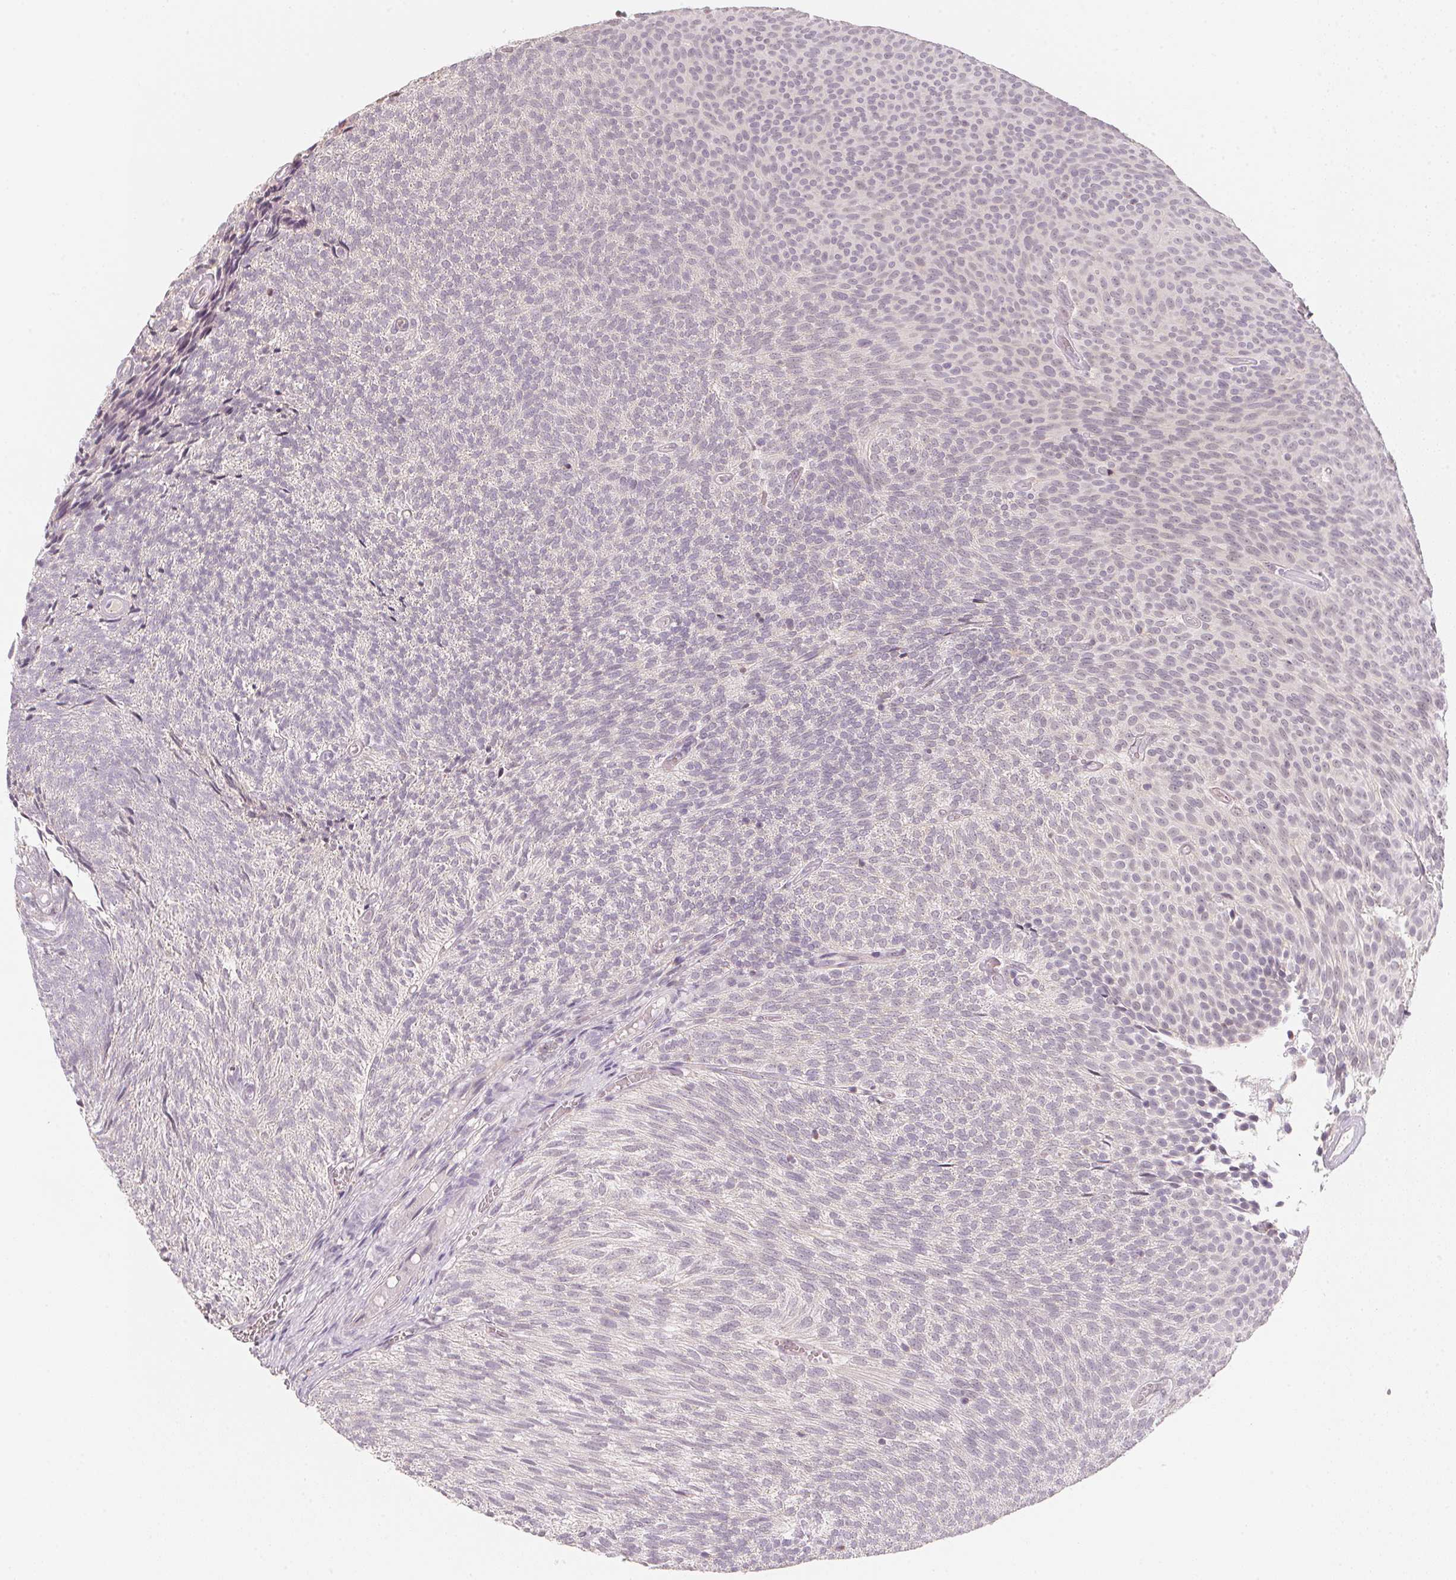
{"staining": {"intensity": "negative", "quantity": "none", "location": "none"}, "tissue": "urothelial cancer", "cell_type": "Tumor cells", "image_type": "cancer", "snomed": [{"axis": "morphology", "description": "Urothelial carcinoma, Low grade"}, {"axis": "topography", "description": "Urinary bladder"}], "caption": "Tumor cells show no significant staining in urothelial cancer. (DAB (3,3'-diaminobenzidine) immunohistochemistry (IHC) with hematoxylin counter stain).", "gene": "ANKRD31", "patient": {"sex": "male", "age": 77}}